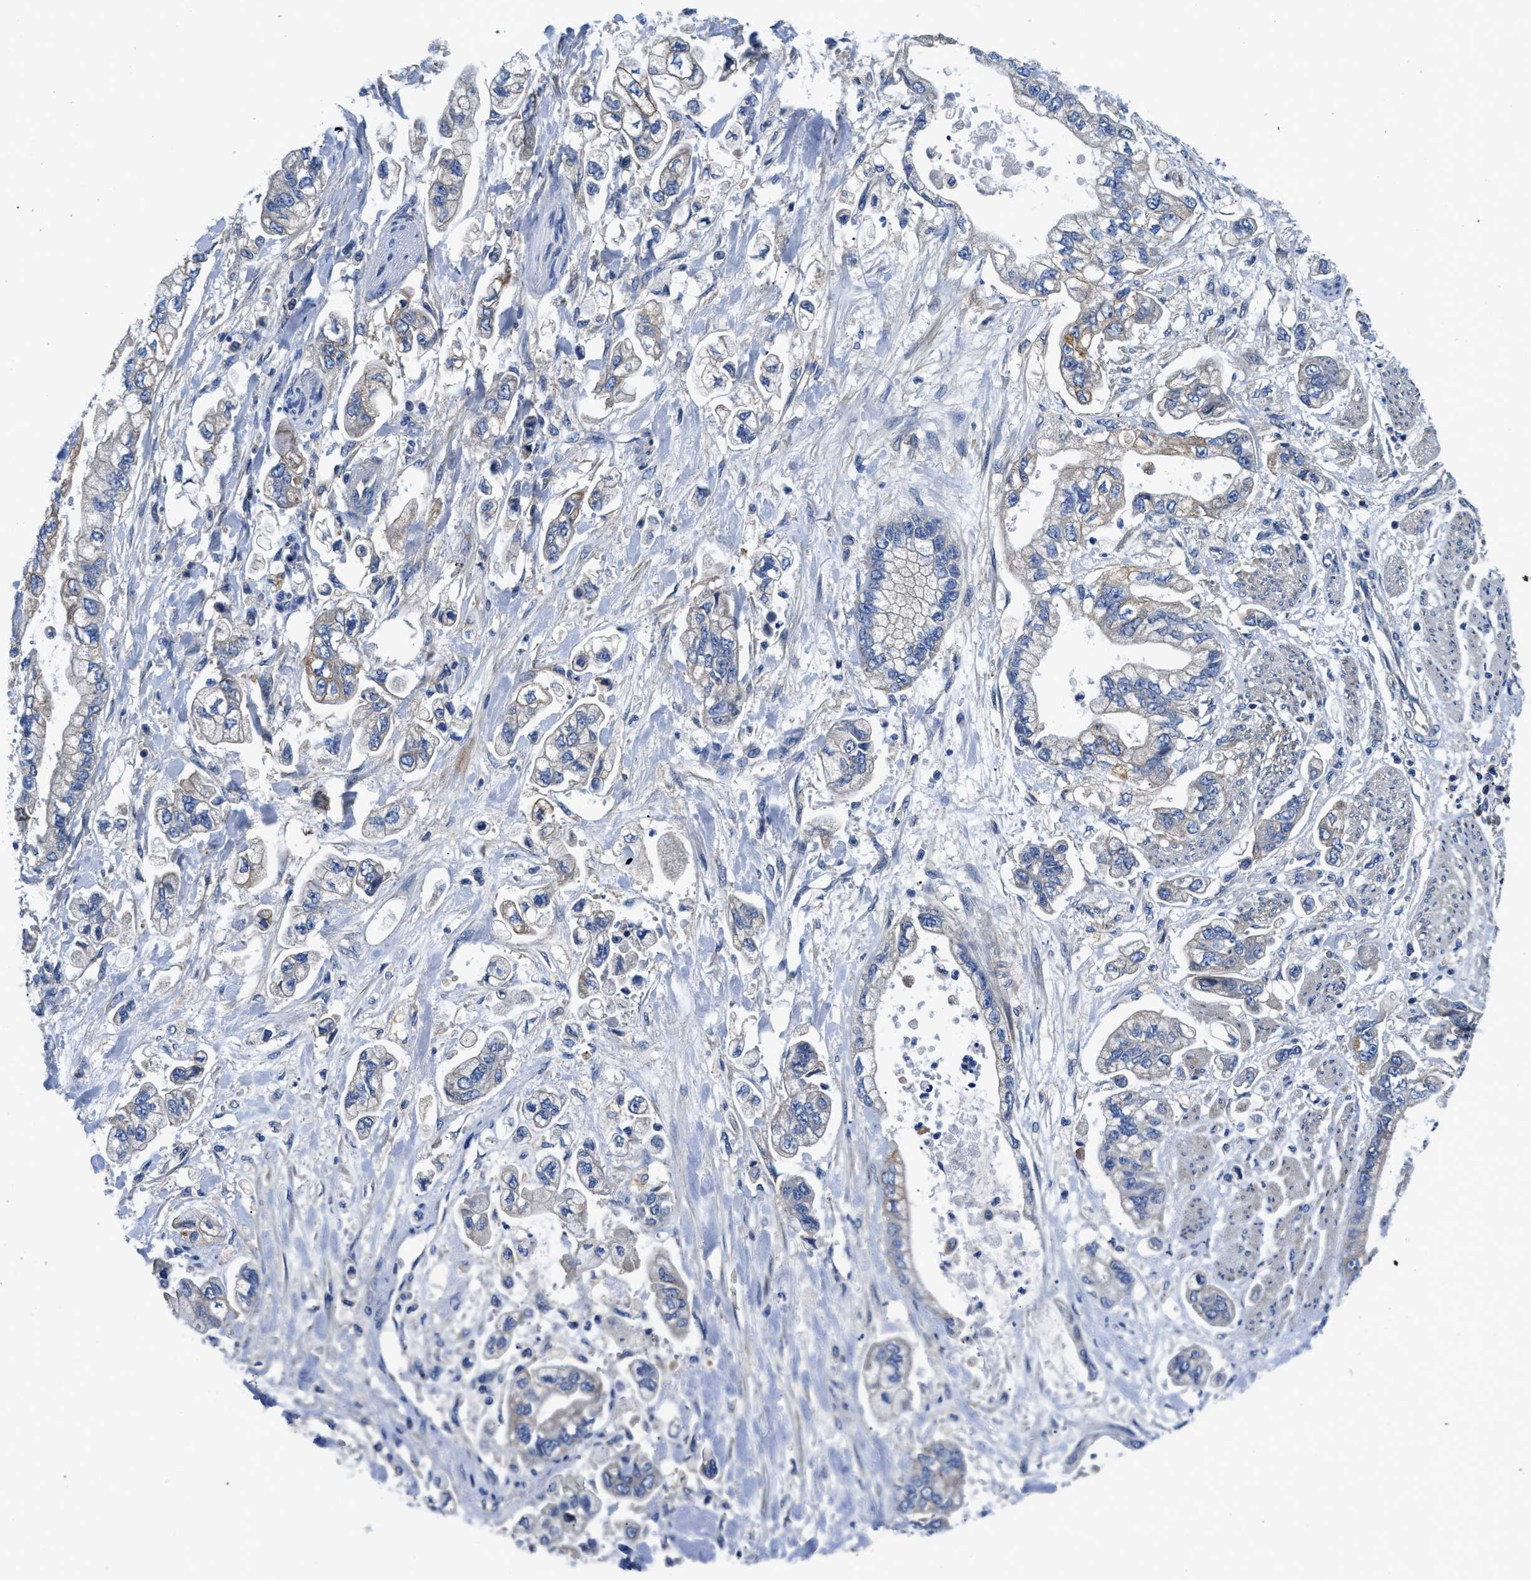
{"staining": {"intensity": "weak", "quantity": "<25%", "location": "cytoplasmic/membranous"}, "tissue": "stomach cancer", "cell_type": "Tumor cells", "image_type": "cancer", "snomed": [{"axis": "morphology", "description": "Normal tissue, NOS"}, {"axis": "morphology", "description": "Adenocarcinoma, NOS"}, {"axis": "topography", "description": "Stomach"}], "caption": "Tumor cells are negative for brown protein staining in stomach cancer (adenocarcinoma). Brightfield microscopy of IHC stained with DAB (brown) and hematoxylin (blue), captured at high magnification.", "gene": "STAT2", "patient": {"sex": "male", "age": 62}}